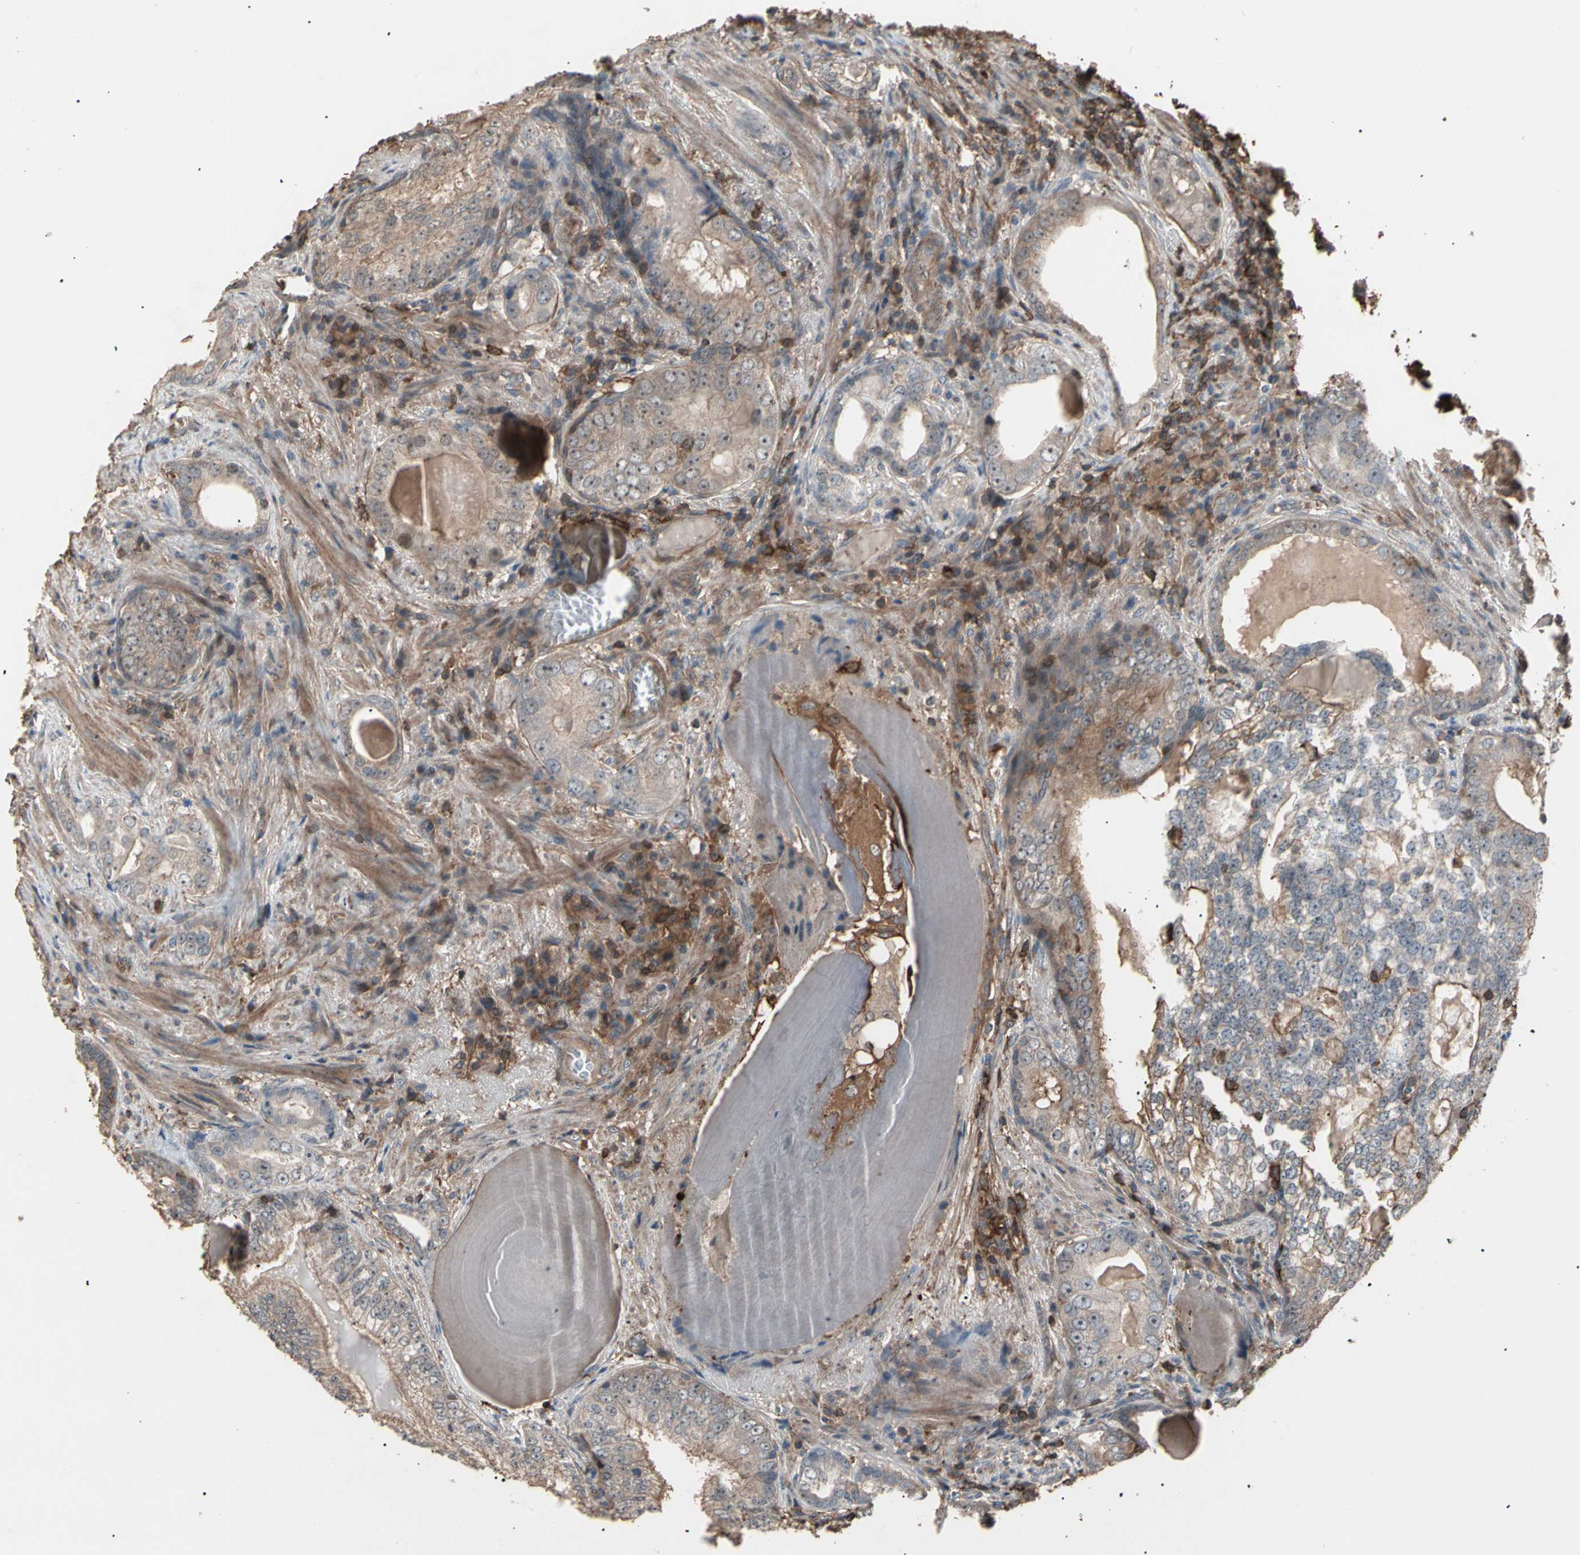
{"staining": {"intensity": "weak", "quantity": "25%-75%", "location": "cytoplasmic/membranous"}, "tissue": "prostate cancer", "cell_type": "Tumor cells", "image_type": "cancer", "snomed": [{"axis": "morphology", "description": "Adenocarcinoma, High grade"}, {"axis": "topography", "description": "Prostate"}], "caption": "Protein analysis of high-grade adenocarcinoma (prostate) tissue displays weak cytoplasmic/membranous expression in about 25%-75% of tumor cells.", "gene": "MAPK13", "patient": {"sex": "male", "age": 66}}